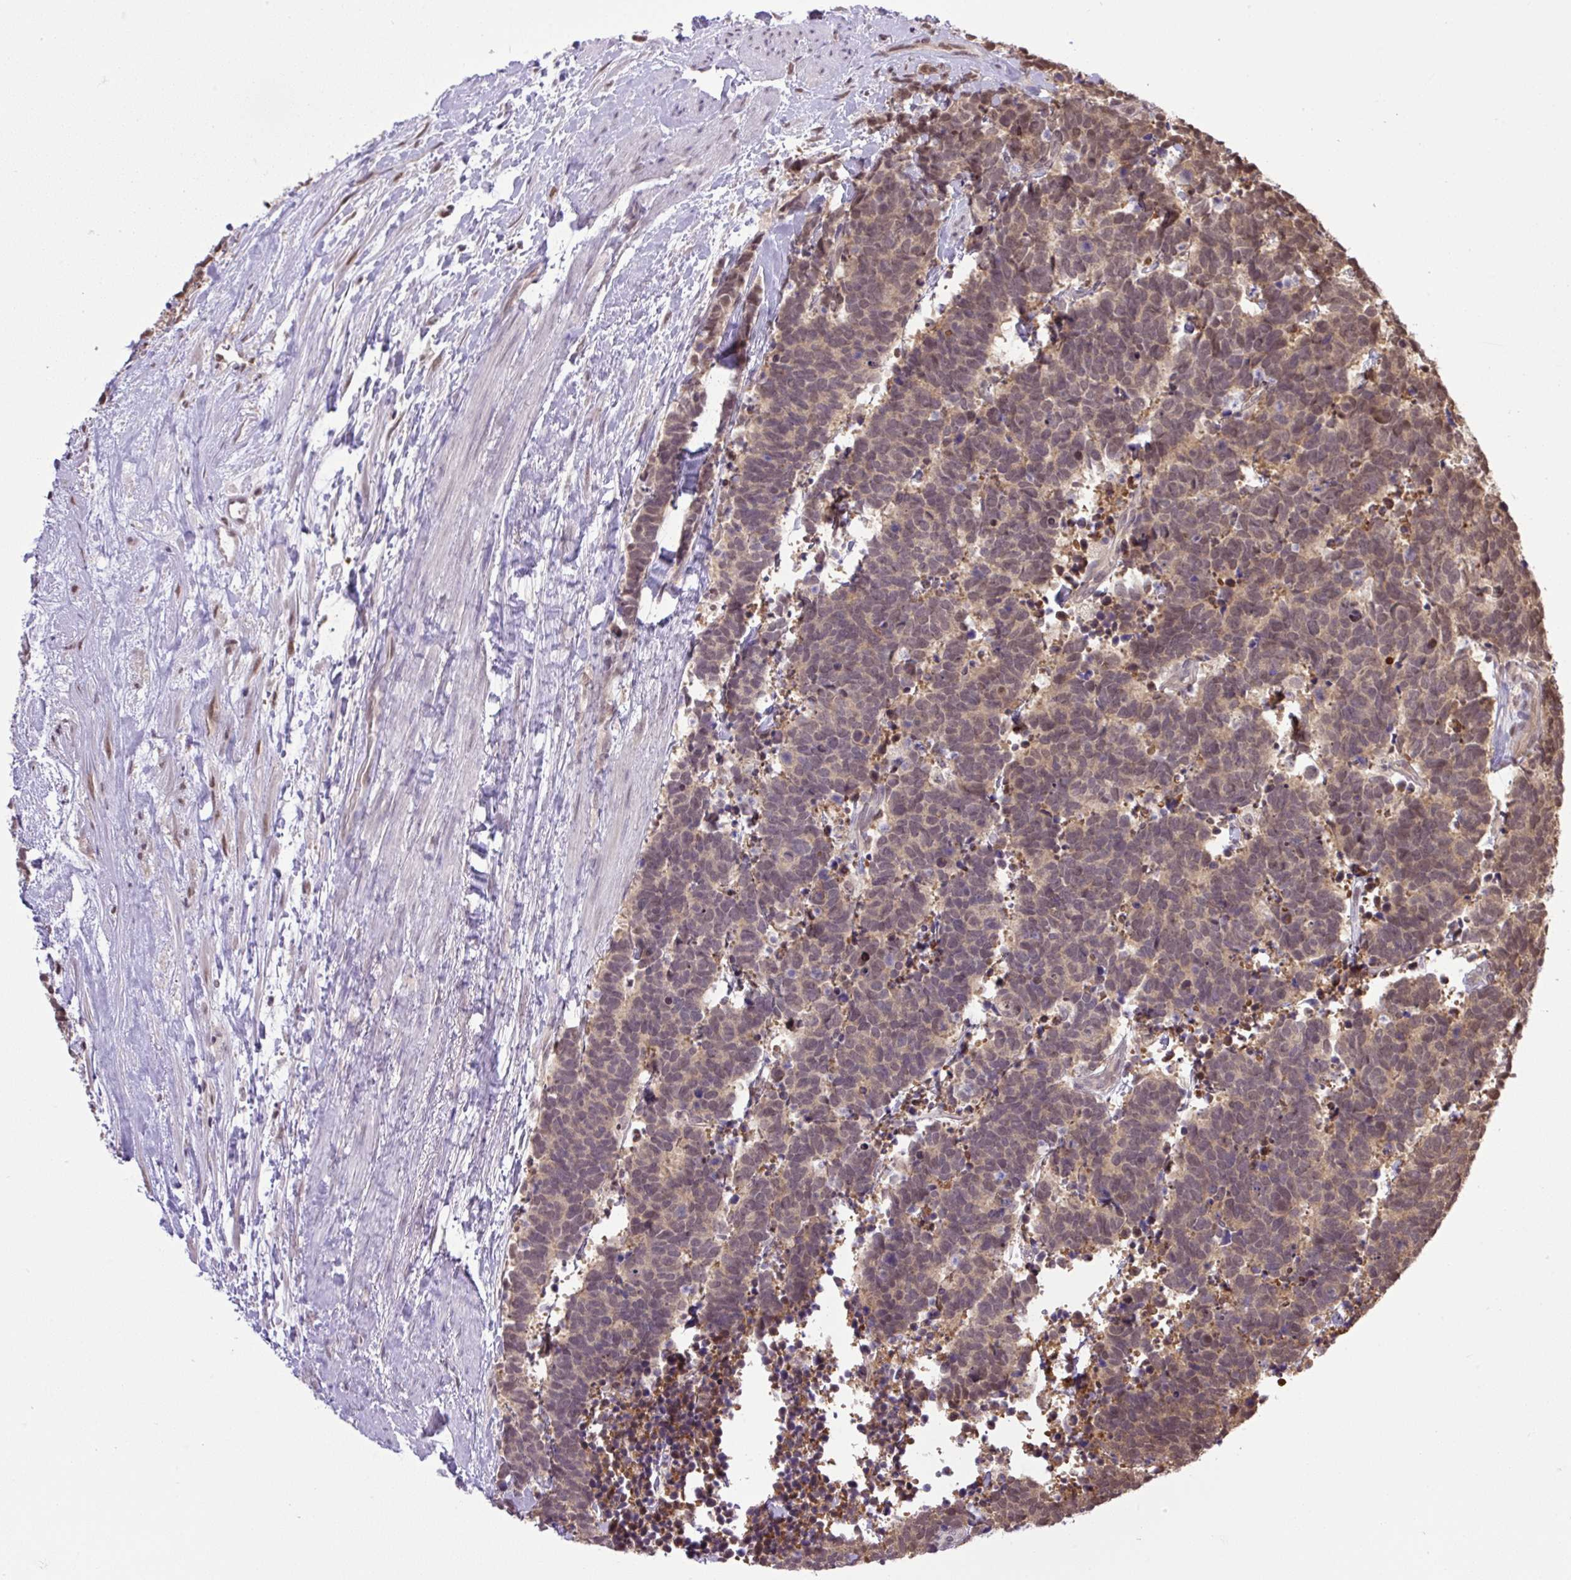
{"staining": {"intensity": "weak", "quantity": "25%-75%", "location": "cytoplasmic/membranous,nuclear"}, "tissue": "carcinoid", "cell_type": "Tumor cells", "image_type": "cancer", "snomed": [{"axis": "morphology", "description": "Carcinoma, NOS"}, {"axis": "morphology", "description": "Carcinoid, malignant, NOS"}, {"axis": "topography", "description": "Prostate"}], "caption": "A micrograph of human carcinoid stained for a protein displays weak cytoplasmic/membranous and nuclear brown staining in tumor cells.", "gene": "SGTA", "patient": {"sex": "male", "age": 57}}